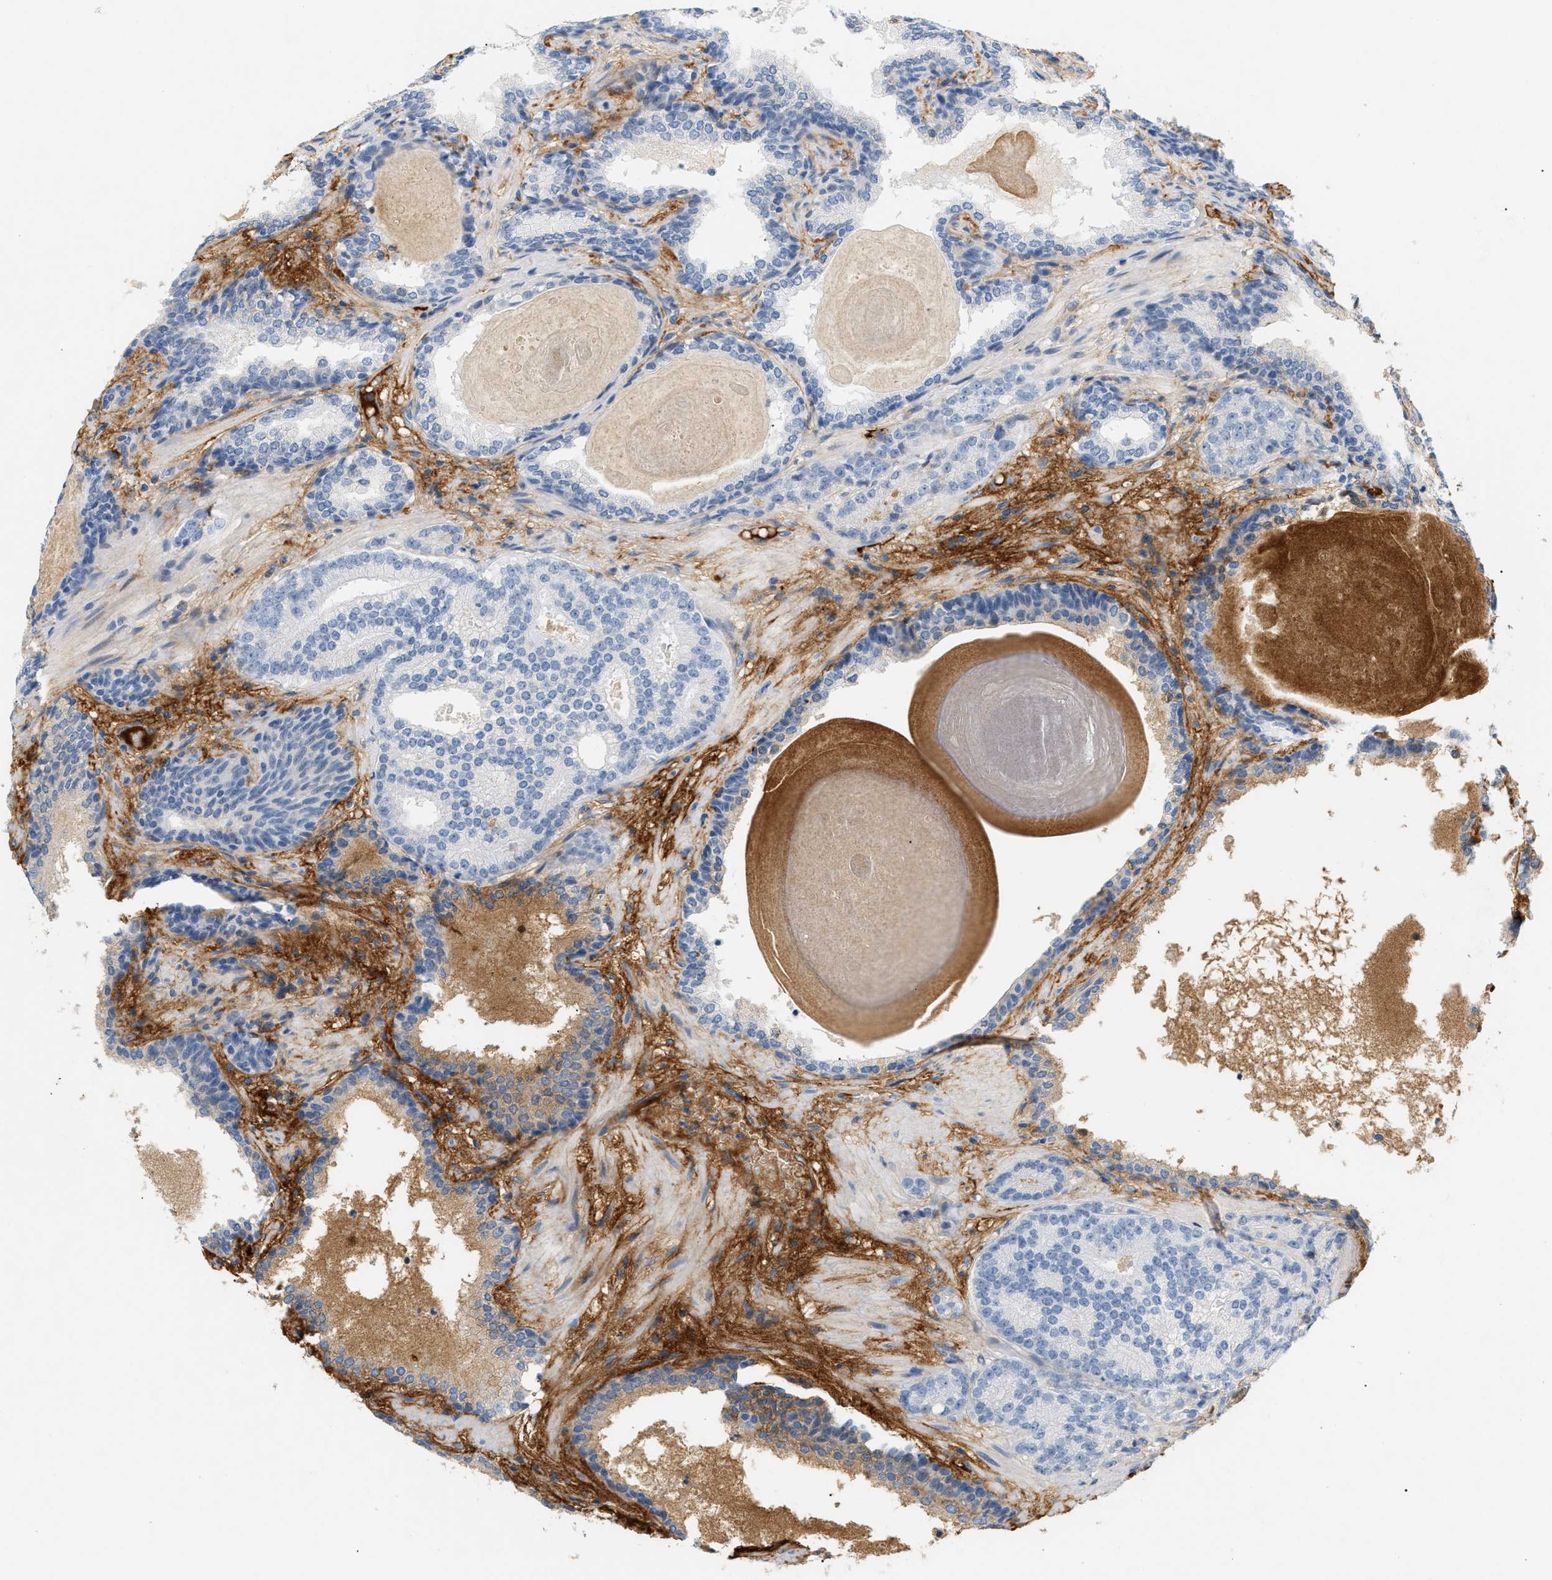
{"staining": {"intensity": "negative", "quantity": "none", "location": "none"}, "tissue": "prostate cancer", "cell_type": "Tumor cells", "image_type": "cancer", "snomed": [{"axis": "morphology", "description": "Adenocarcinoma, High grade"}, {"axis": "topography", "description": "Prostate"}], "caption": "DAB immunohistochemical staining of human prostate high-grade adenocarcinoma reveals no significant expression in tumor cells.", "gene": "CFH", "patient": {"sex": "male", "age": 61}}